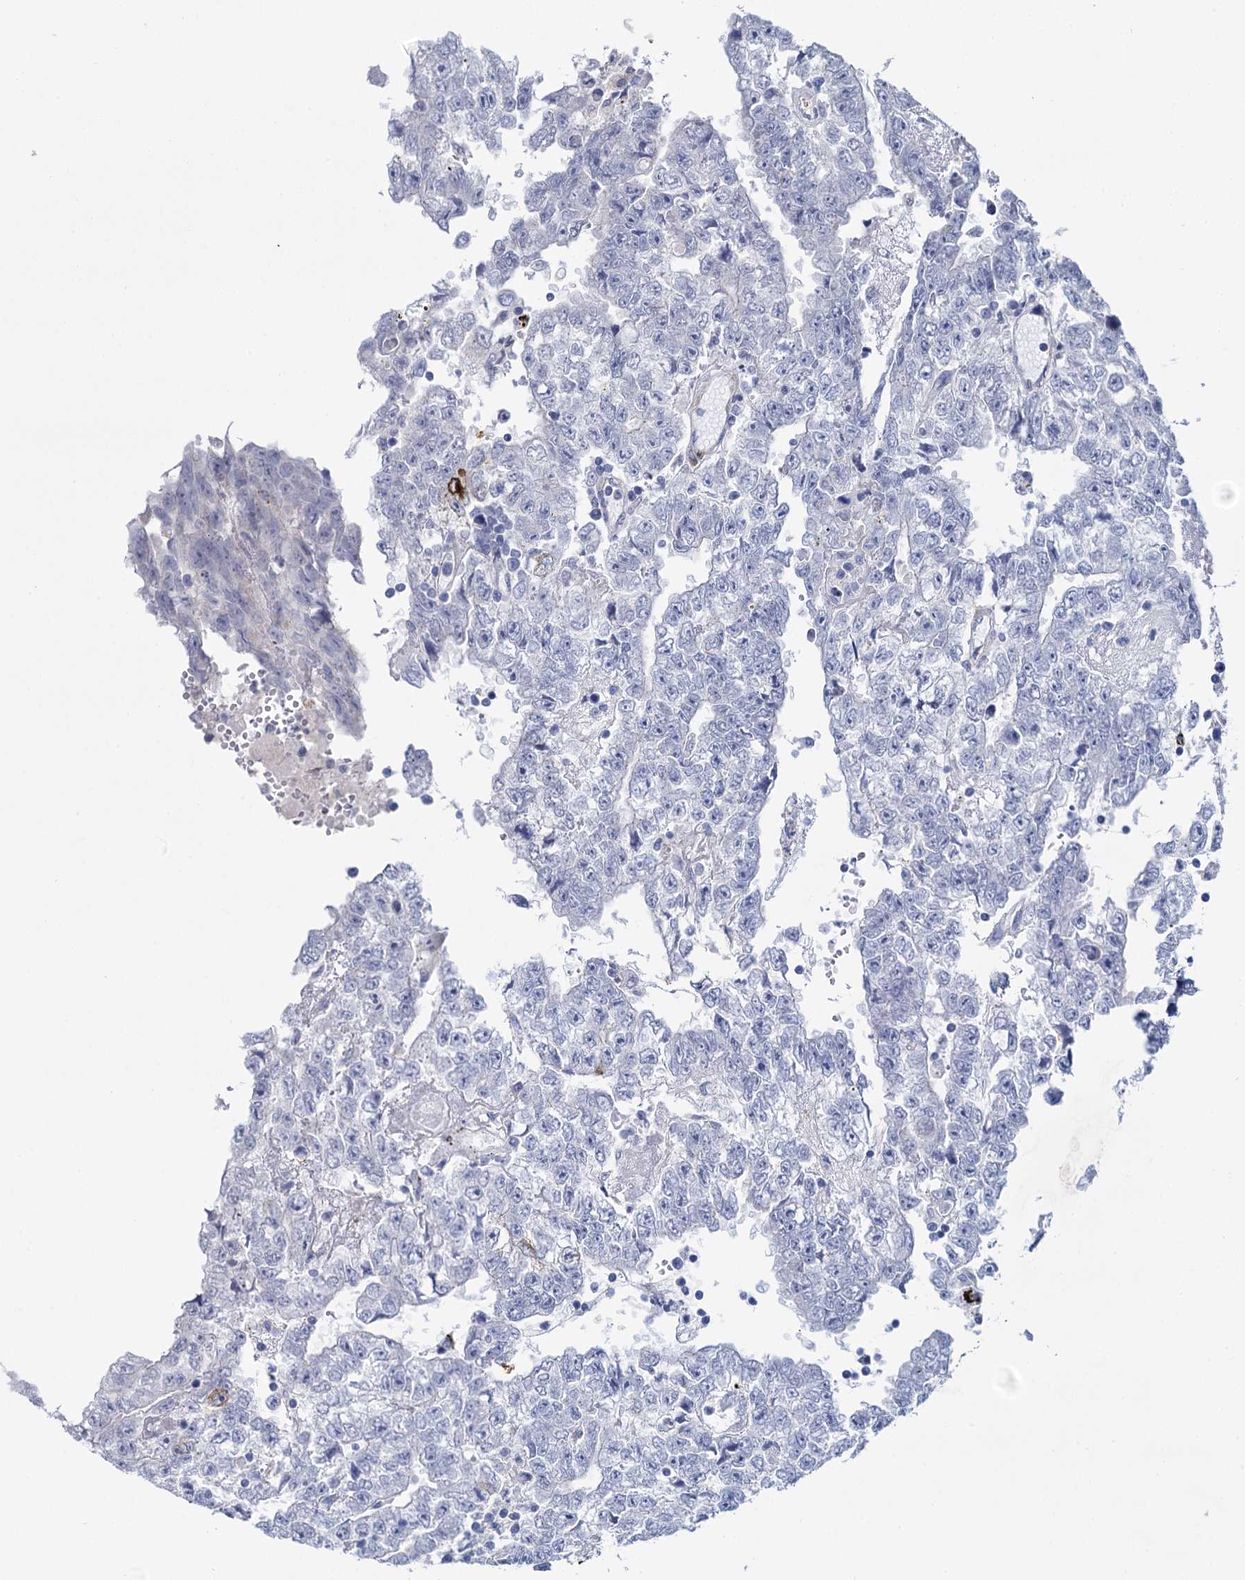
{"staining": {"intensity": "negative", "quantity": "none", "location": "none"}, "tissue": "testis cancer", "cell_type": "Tumor cells", "image_type": "cancer", "snomed": [{"axis": "morphology", "description": "Carcinoma, Embryonal, NOS"}, {"axis": "topography", "description": "Testis"}], "caption": "This is an immunohistochemistry histopathology image of human testis cancer. There is no expression in tumor cells.", "gene": "SNCG", "patient": {"sex": "male", "age": 25}}